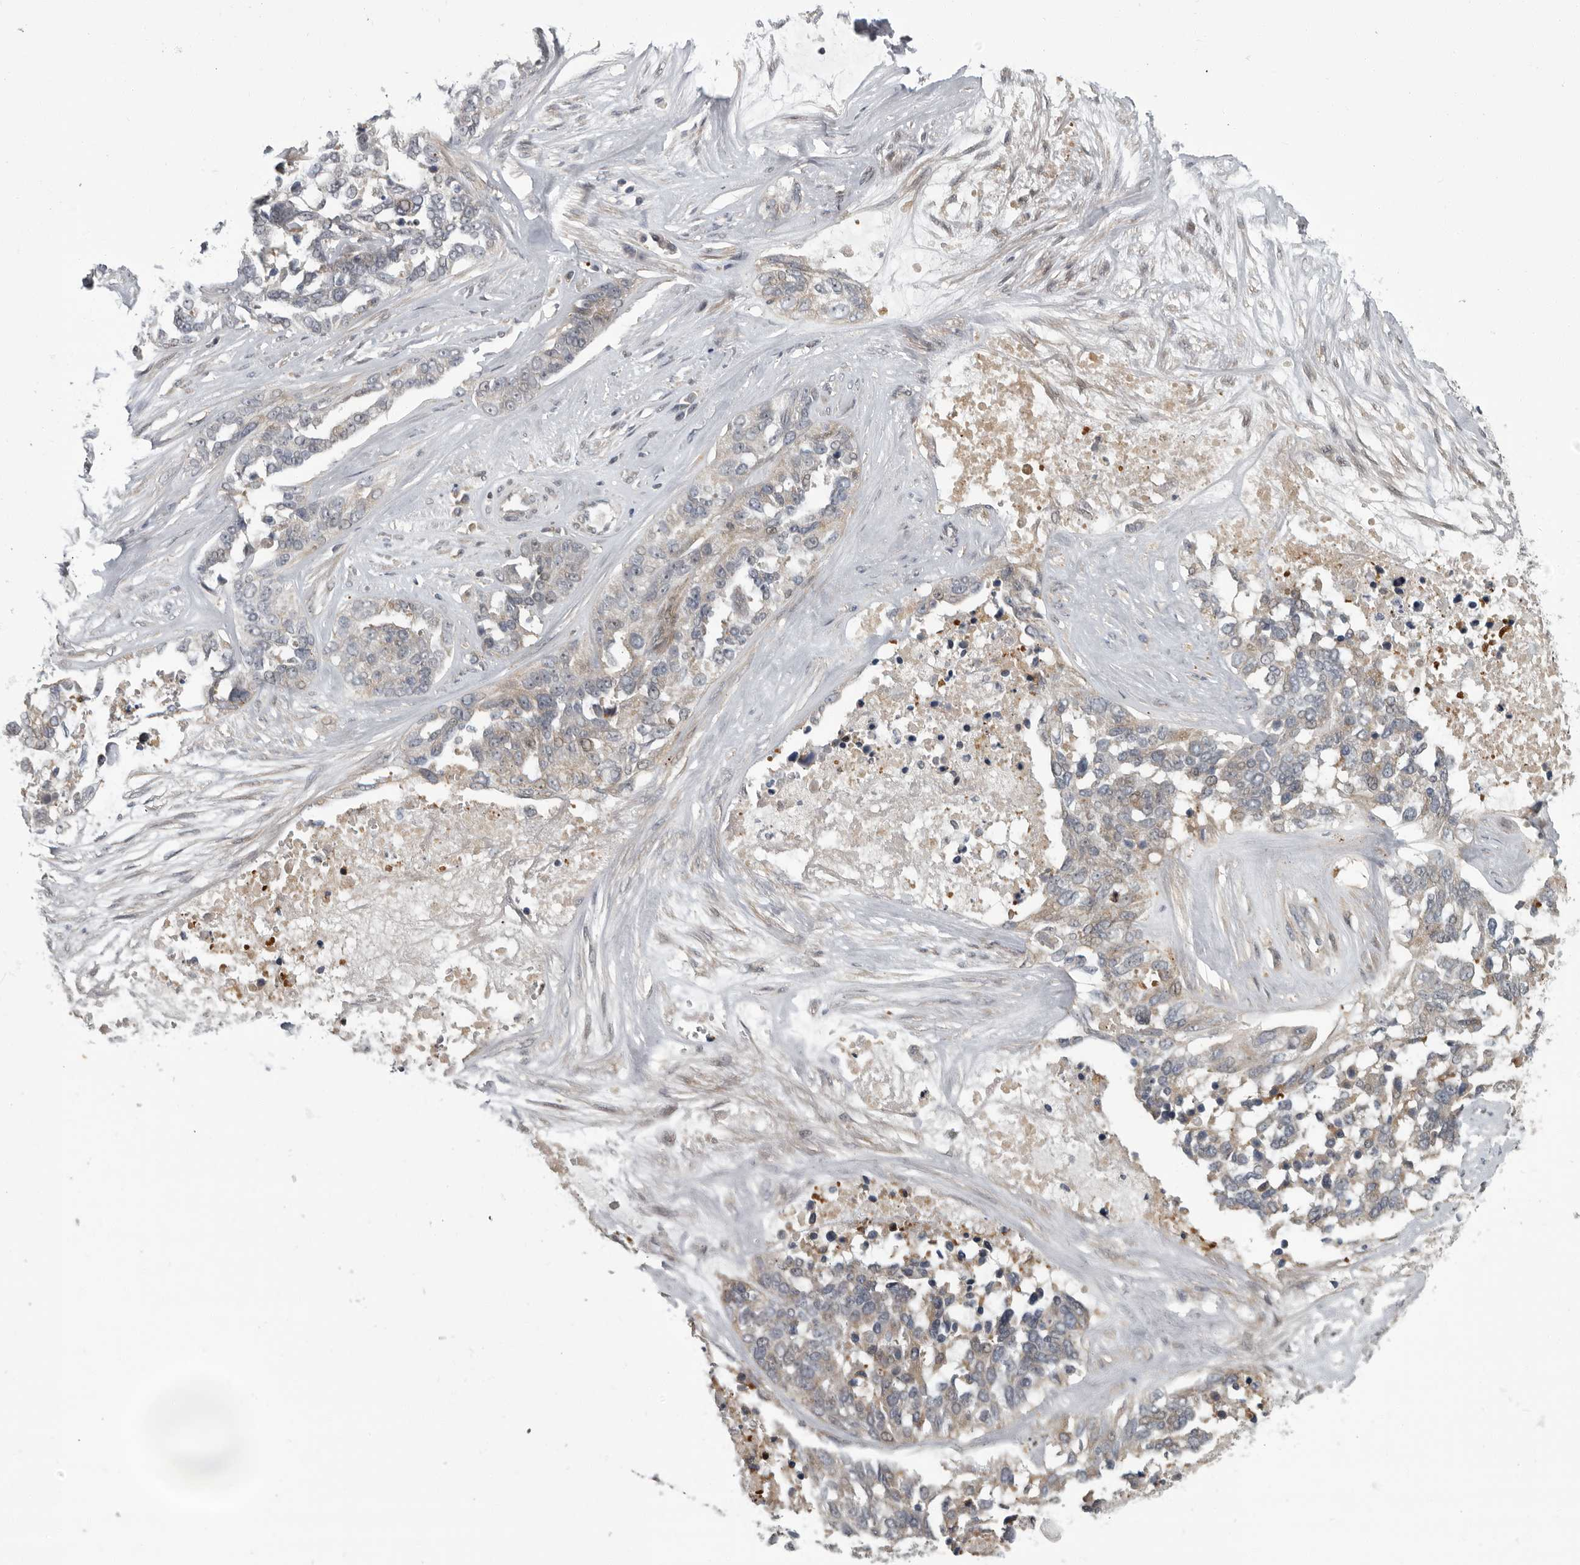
{"staining": {"intensity": "weak", "quantity": "<25%", "location": "cytoplasmic/membranous"}, "tissue": "ovarian cancer", "cell_type": "Tumor cells", "image_type": "cancer", "snomed": [{"axis": "morphology", "description": "Cystadenocarcinoma, serous, NOS"}, {"axis": "topography", "description": "Ovary"}], "caption": "Tumor cells are negative for protein expression in human serous cystadenocarcinoma (ovarian). Nuclei are stained in blue.", "gene": "PDE7A", "patient": {"sex": "female", "age": 44}}